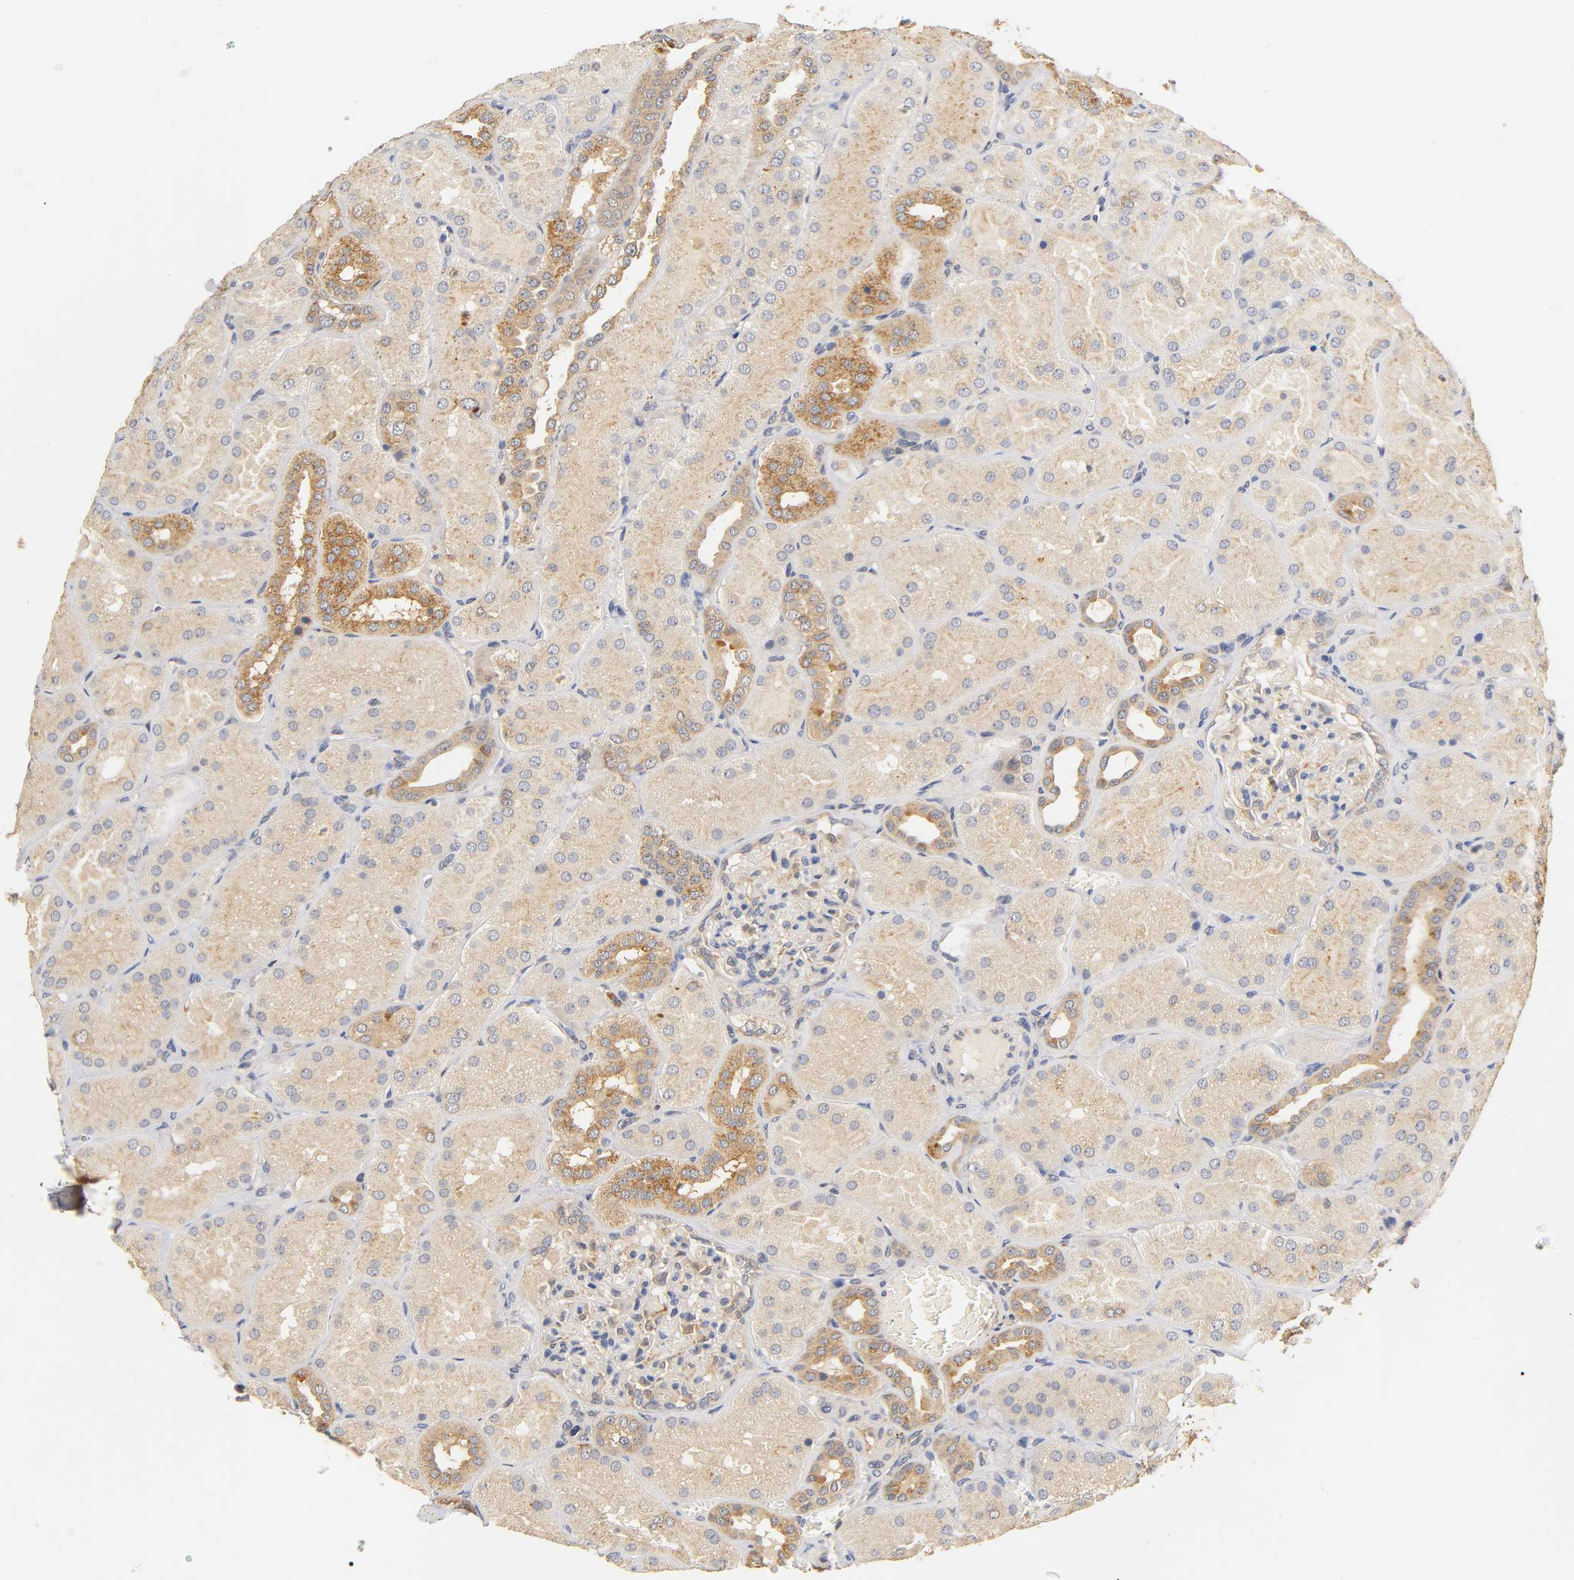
{"staining": {"intensity": "moderate", "quantity": "<25%", "location": "cytoplasmic/membranous"}, "tissue": "kidney", "cell_type": "Cells in glomeruli", "image_type": "normal", "snomed": [{"axis": "morphology", "description": "Normal tissue, NOS"}, {"axis": "topography", "description": "Kidney"}], "caption": "The photomicrograph exhibits staining of normal kidney, revealing moderate cytoplasmic/membranous protein positivity (brown color) within cells in glomeruli.", "gene": "SCAP", "patient": {"sex": "male", "age": 28}}